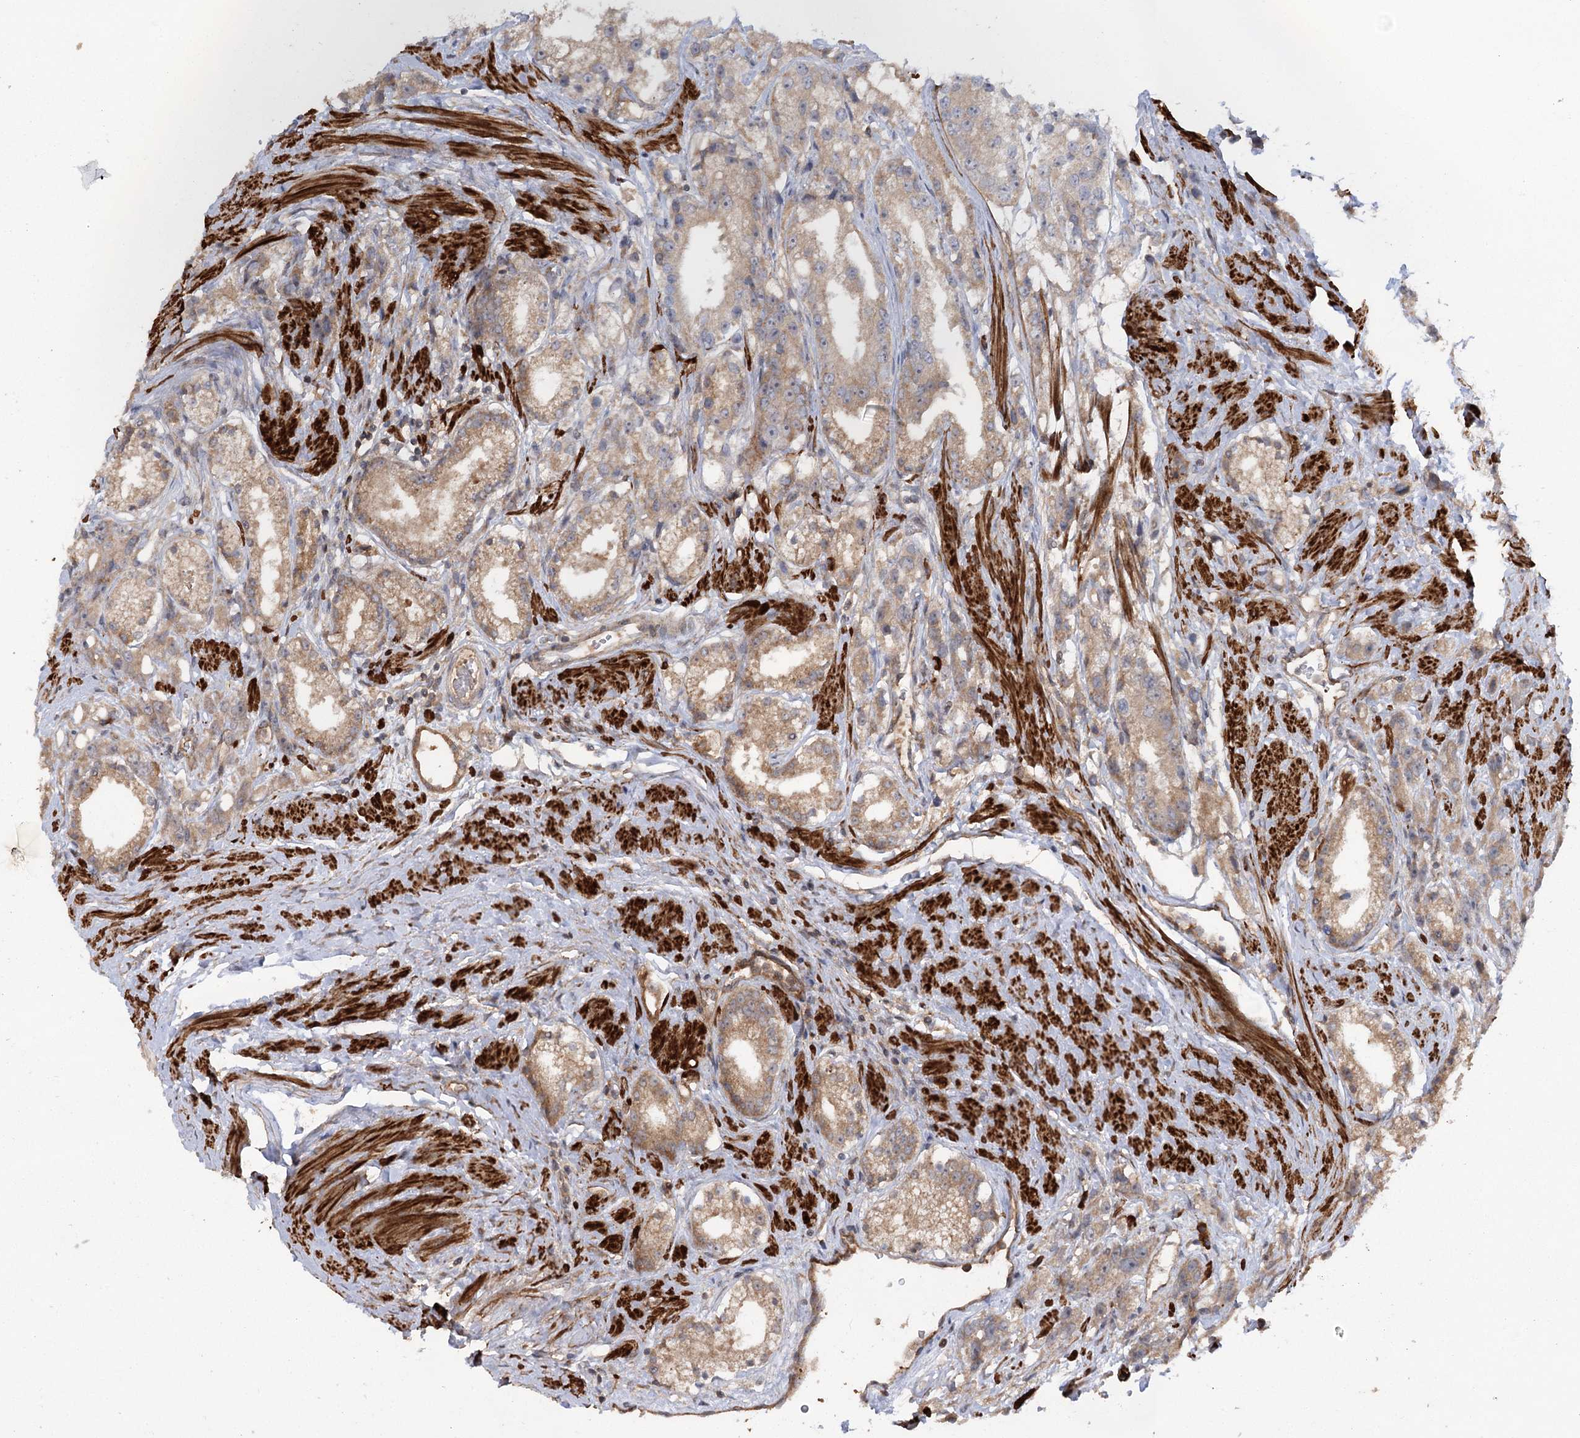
{"staining": {"intensity": "moderate", "quantity": "25%-75%", "location": "cytoplasmic/membranous"}, "tissue": "prostate cancer", "cell_type": "Tumor cells", "image_type": "cancer", "snomed": [{"axis": "morphology", "description": "Adenocarcinoma, NOS"}, {"axis": "topography", "description": "Prostate"}], "caption": "High-magnification brightfield microscopy of prostate cancer (adenocarcinoma) stained with DAB (3,3'-diaminobenzidine) (brown) and counterstained with hematoxylin (blue). tumor cells exhibit moderate cytoplasmic/membranous positivity is identified in about25%-75% of cells.", "gene": "KCNN2", "patient": {"sex": "male", "age": 79}}